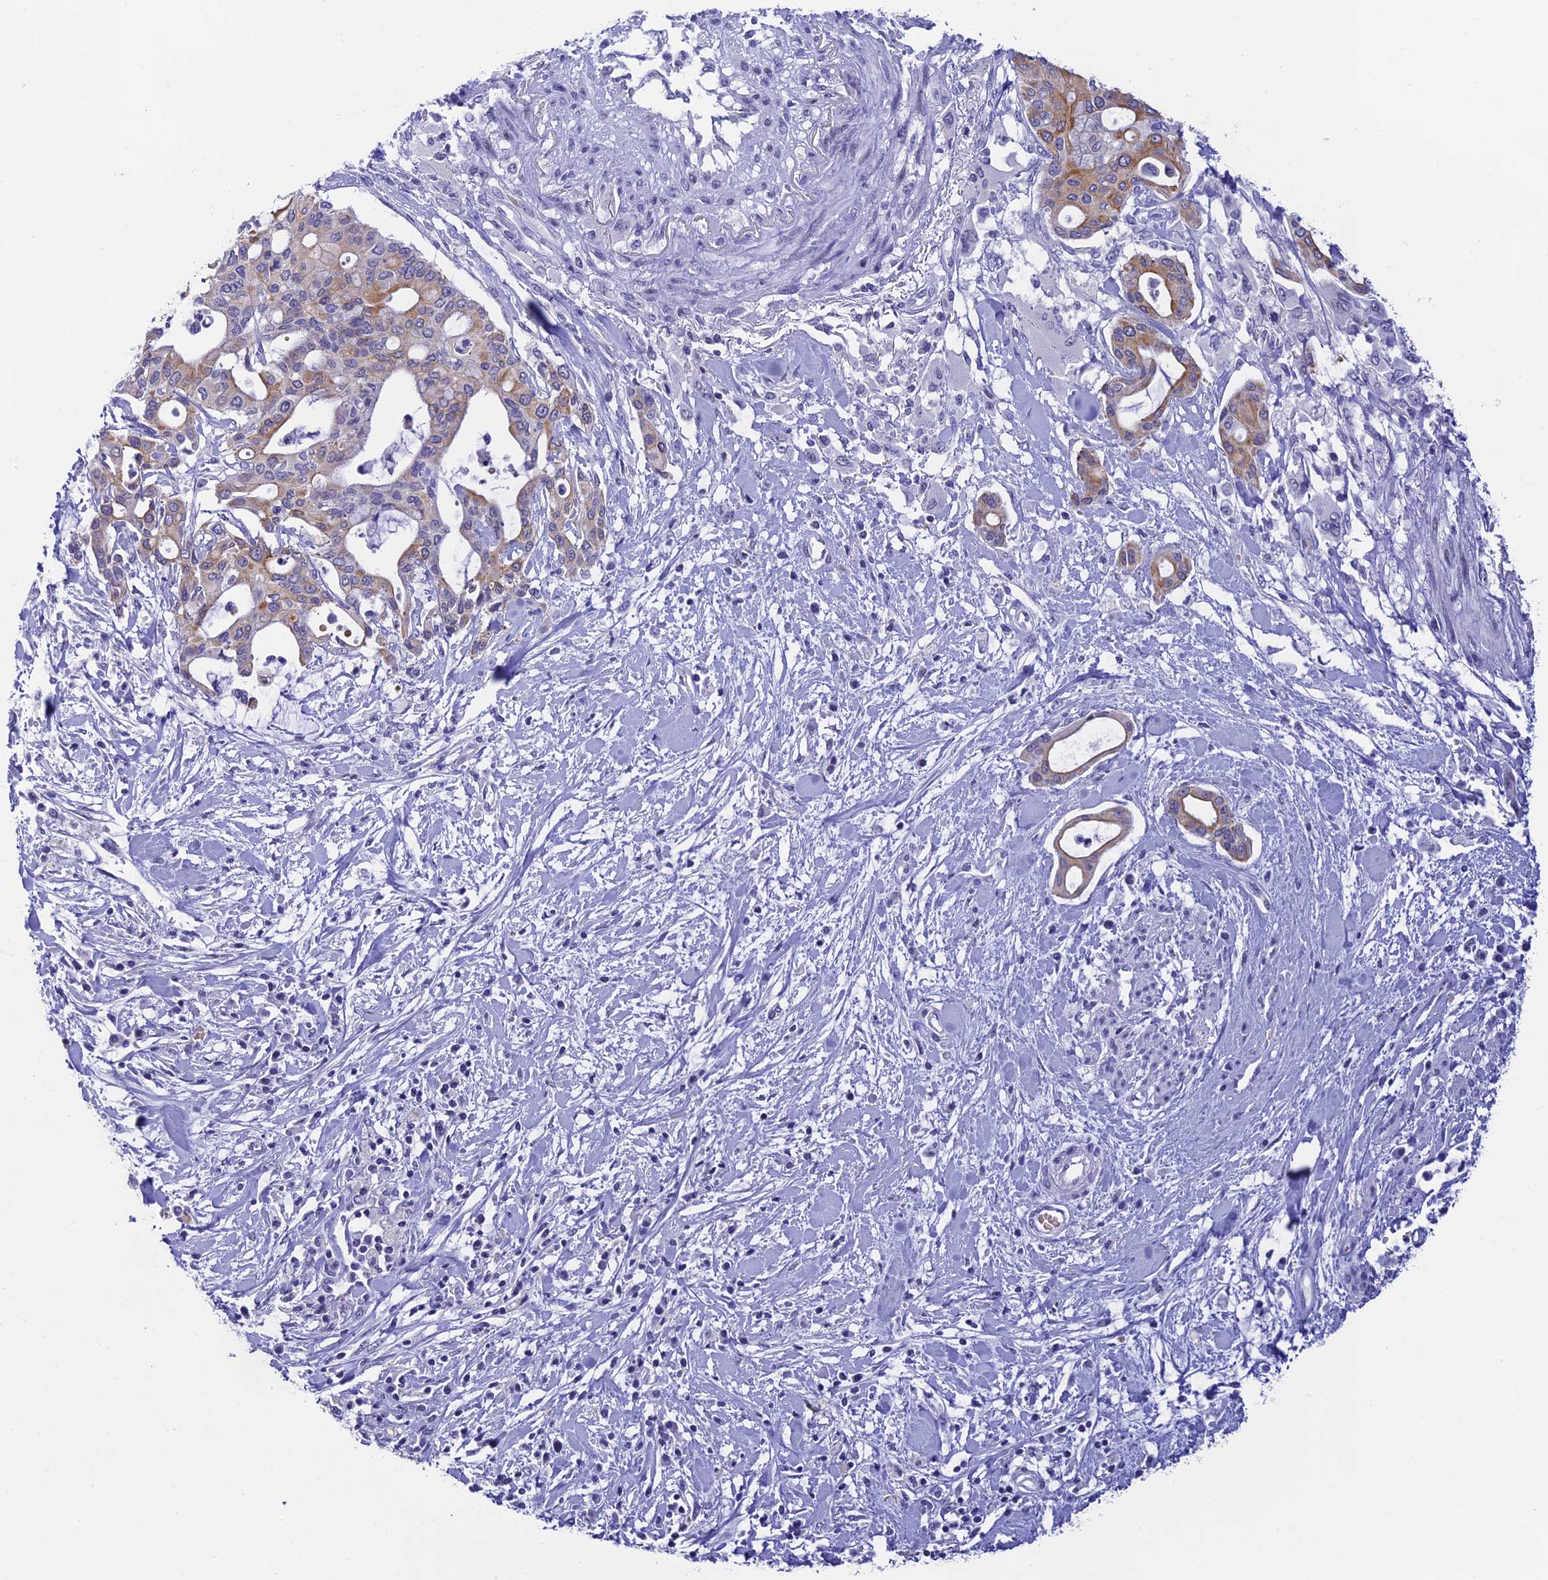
{"staining": {"intensity": "moderate", "quantity": "<25%", "location": "cytoplasmic/membranous"}, "tissue": "pancreatic cancer", "cell_type": "Tumor cells", "image_type": "cancer", "snomed": [{"axis": "morphology", "description": "Adenocarcinoma, NOS"}, {"axis": "topography", "description": "Pancreas"}], "caption": "The photomicrograph demonstrates staining of pancreatic cancer, revealing moderate cytoplasmic/membranous protein positivity (brown color) within tumor cells.", "gene": "RASGEF1B", "patient": {"sex": "male", "age": 46}}